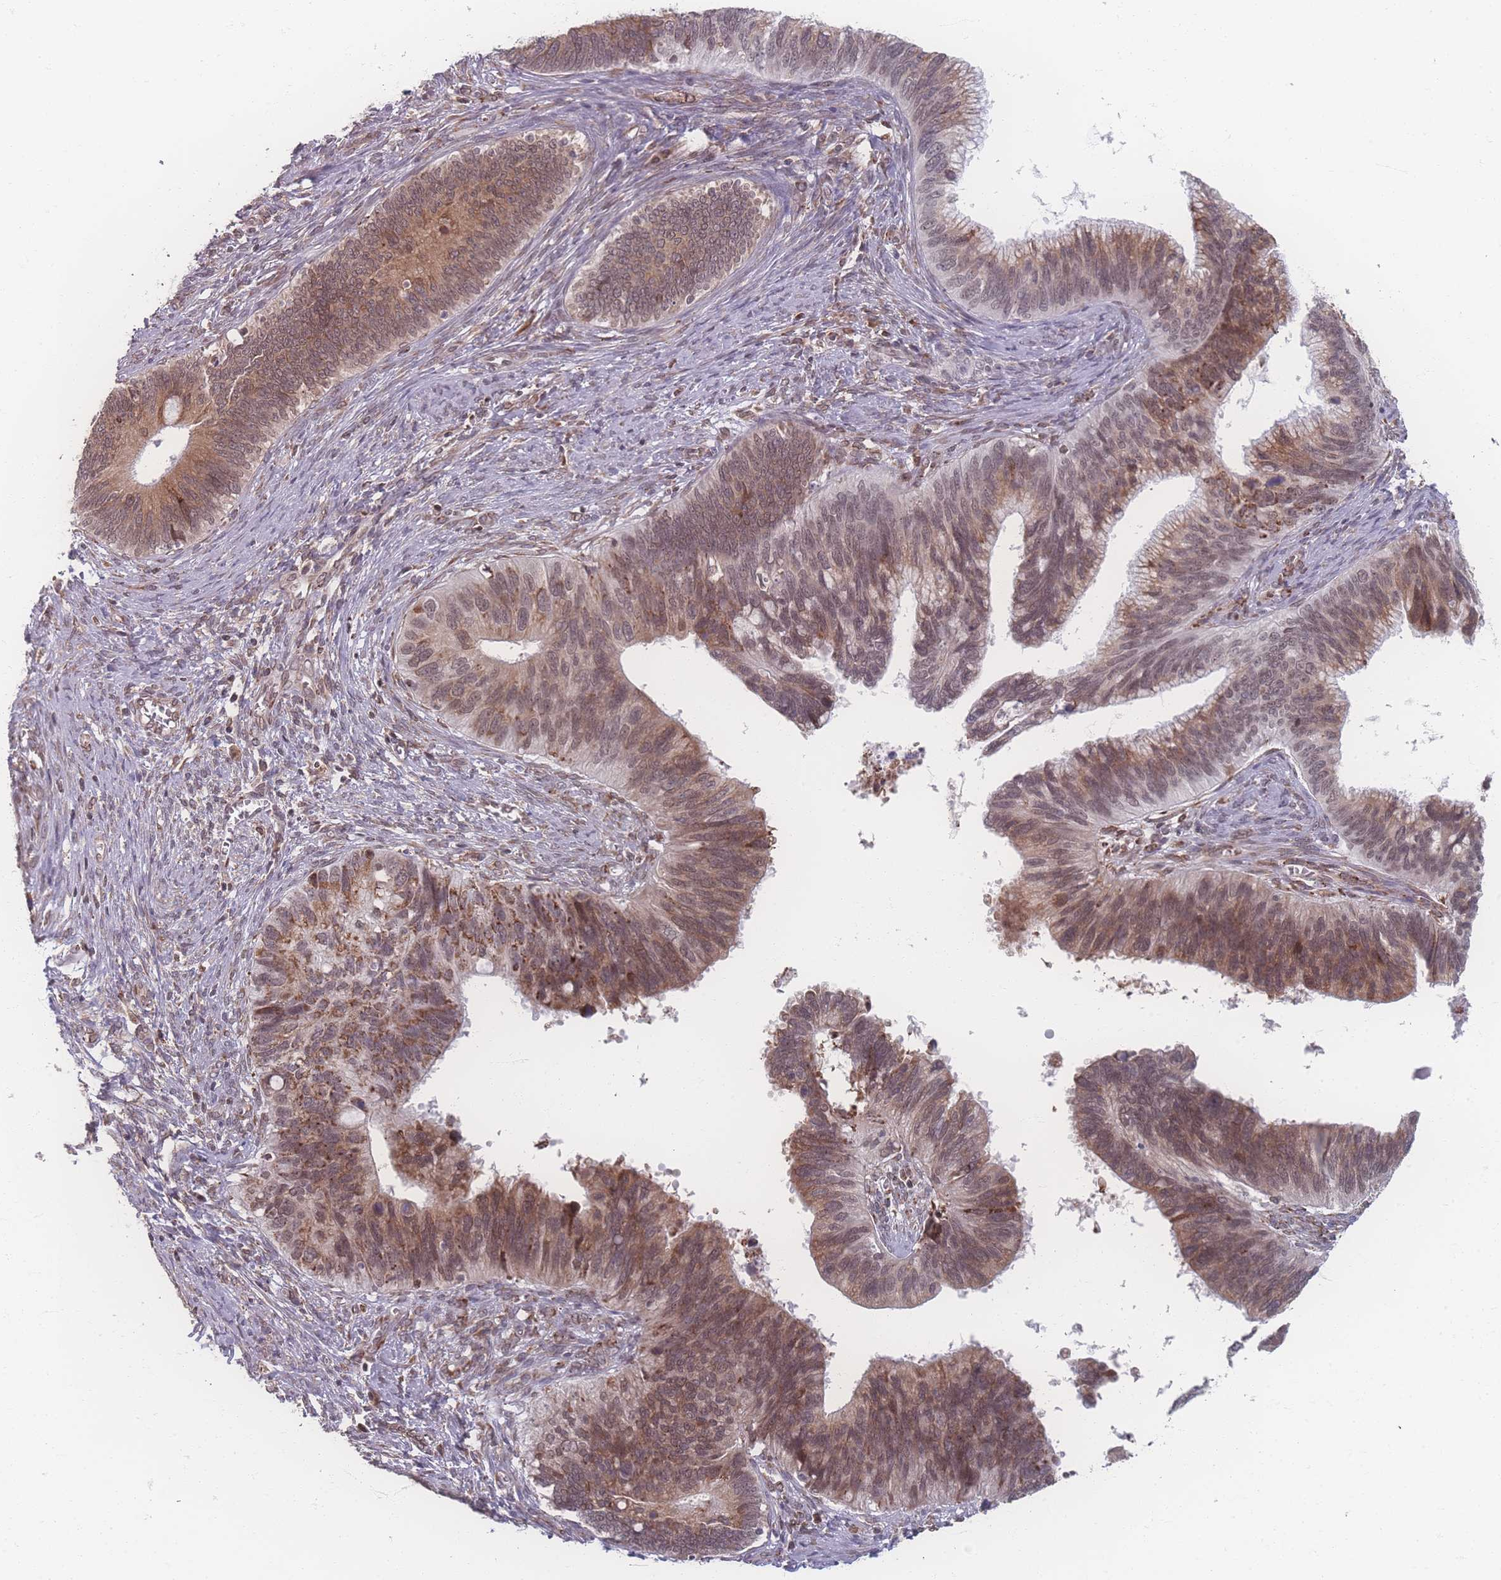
{"staining": {"intensity": "moderate", "quantity": "25%-75%", "location": "cytoplasmic/membranous,nuclear"}, "tissue": "cervical cancer", "cell_type": "Tumor cells", "image_type": "cancer", "snomed": [{"axis": "morphology", "description": "Adenocarcinoma, NOS"}, {"axis": "topography", "description": "Cervix"}], "caption": "Immunohistochemical staining of cervical adenocarcinoma displays medium levels of moderate cytoplasmic/membranous and nuclear protein expression in approximately 25%-75% of tumor cells.", "gene": "ZC3H13", "patient": {"sex": "female", "age": 42}}